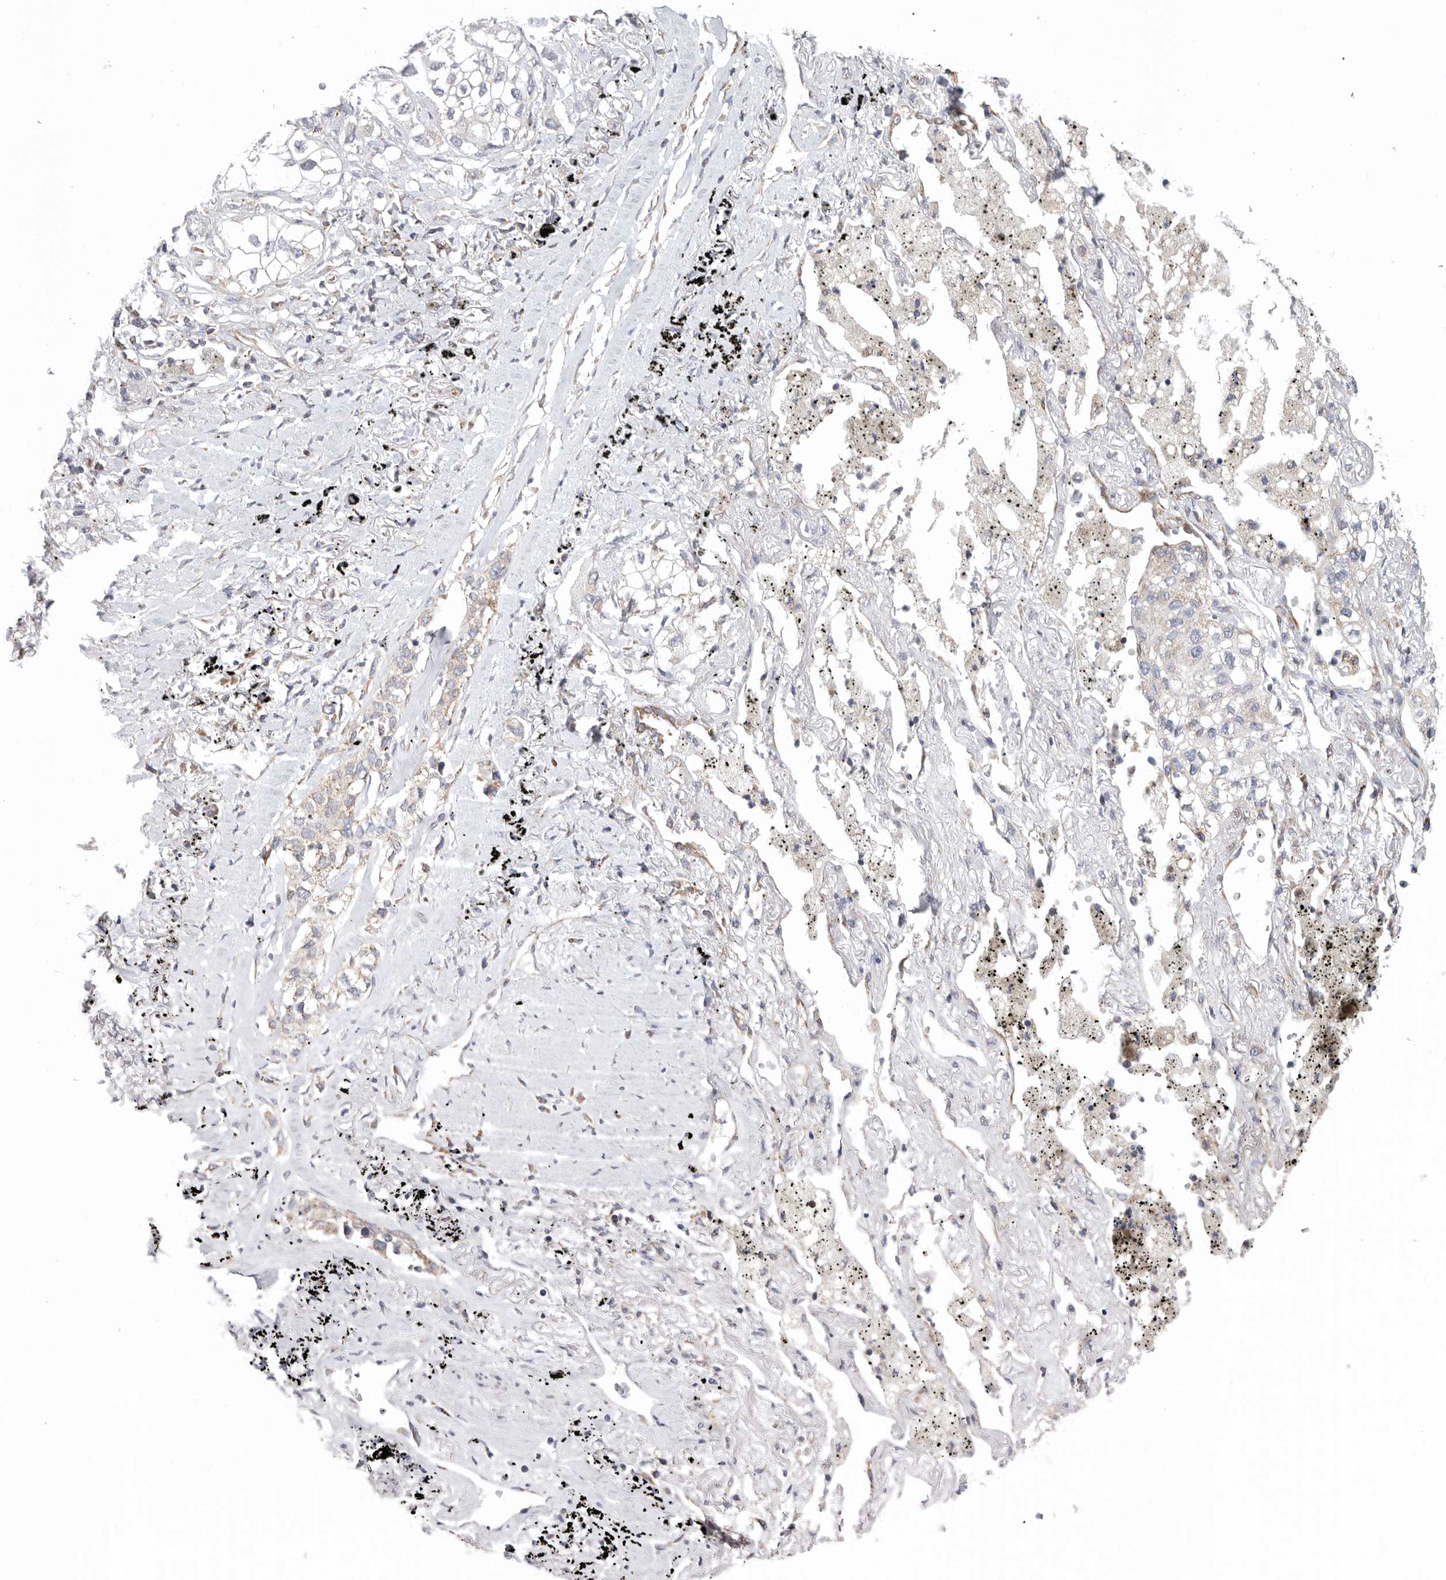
{"staining": {"intensity": "negative", "quantity": "none", "location": "none"}, "tissue": "lung cancer", "cell_type": "Tumor cells", "image_type": "cancer", "snomed": [{"axis": "morphology", "description": "Adenocarcinoma, NOS"}, {"axis": "topography", "description": "Lung"}], "caption": "This is an IHC micrograph of lung adenocarcinoma. There is no positivity in tumor cells.", "gene": "FKBP8", "patient": {"sex": "male", "age": 63}}